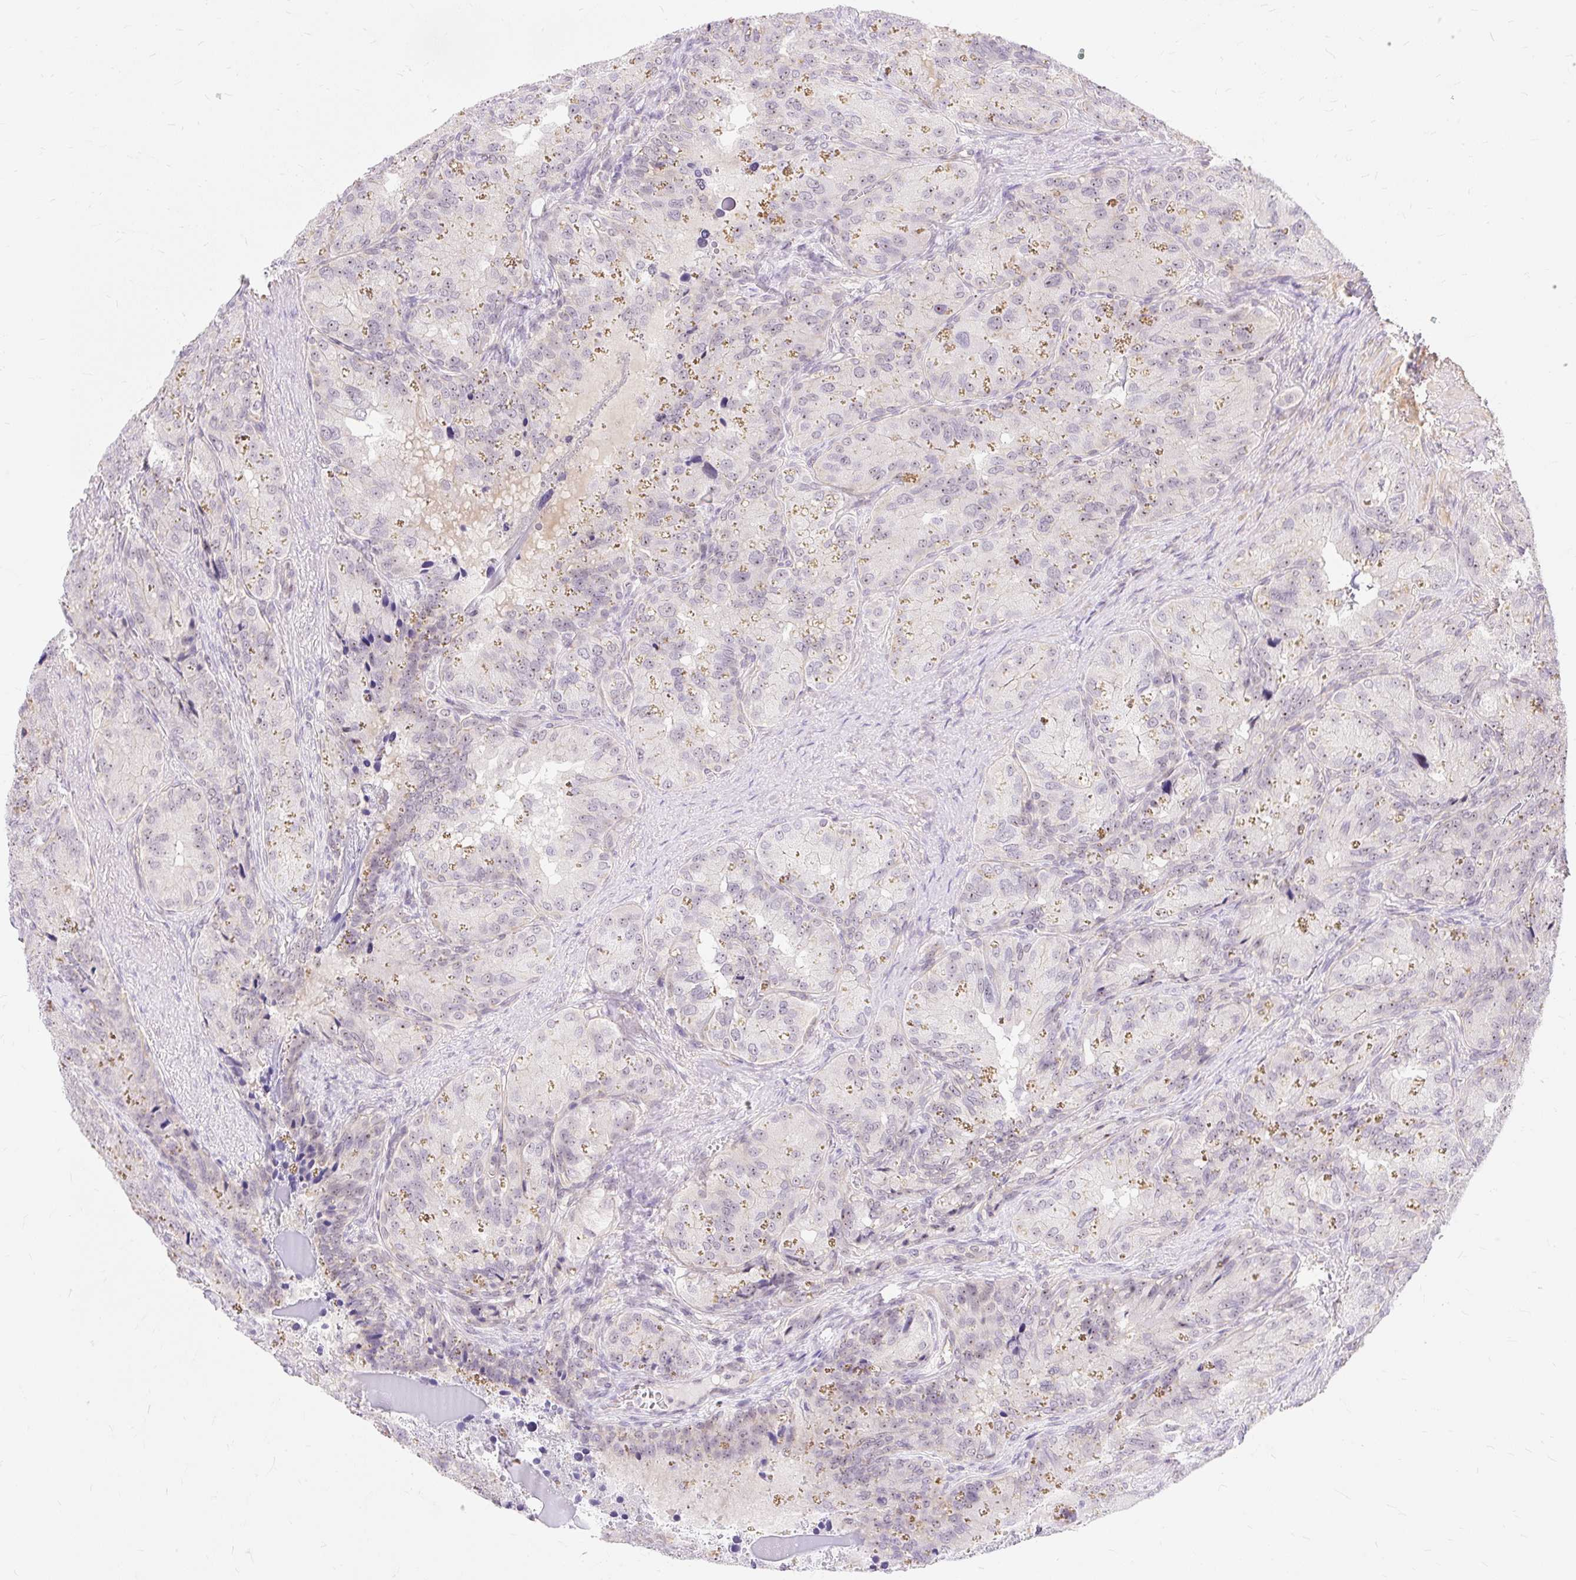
{"staining": {"intensity": "moderate", "quantity": "<25%", "location": "nuclear"}, "tissue": "seminal vesicle", "cell_type": "Glandular cells", "image_type": "normal", "snomed": [{"axis": "morphology", "description": "Normal tissue, NOS"}, {"axis": "topography", "description": "Seminal veicle"}], "caption": "Immunohistochemistry photomicrograph of benign seminal vesicle stained for a protein (brown), which demonstrates low levels of moderate nuclear staining in about <25% of glandular cells.", "gene": "OBP2A", "patient": {"sex": "male", "age": 69}}